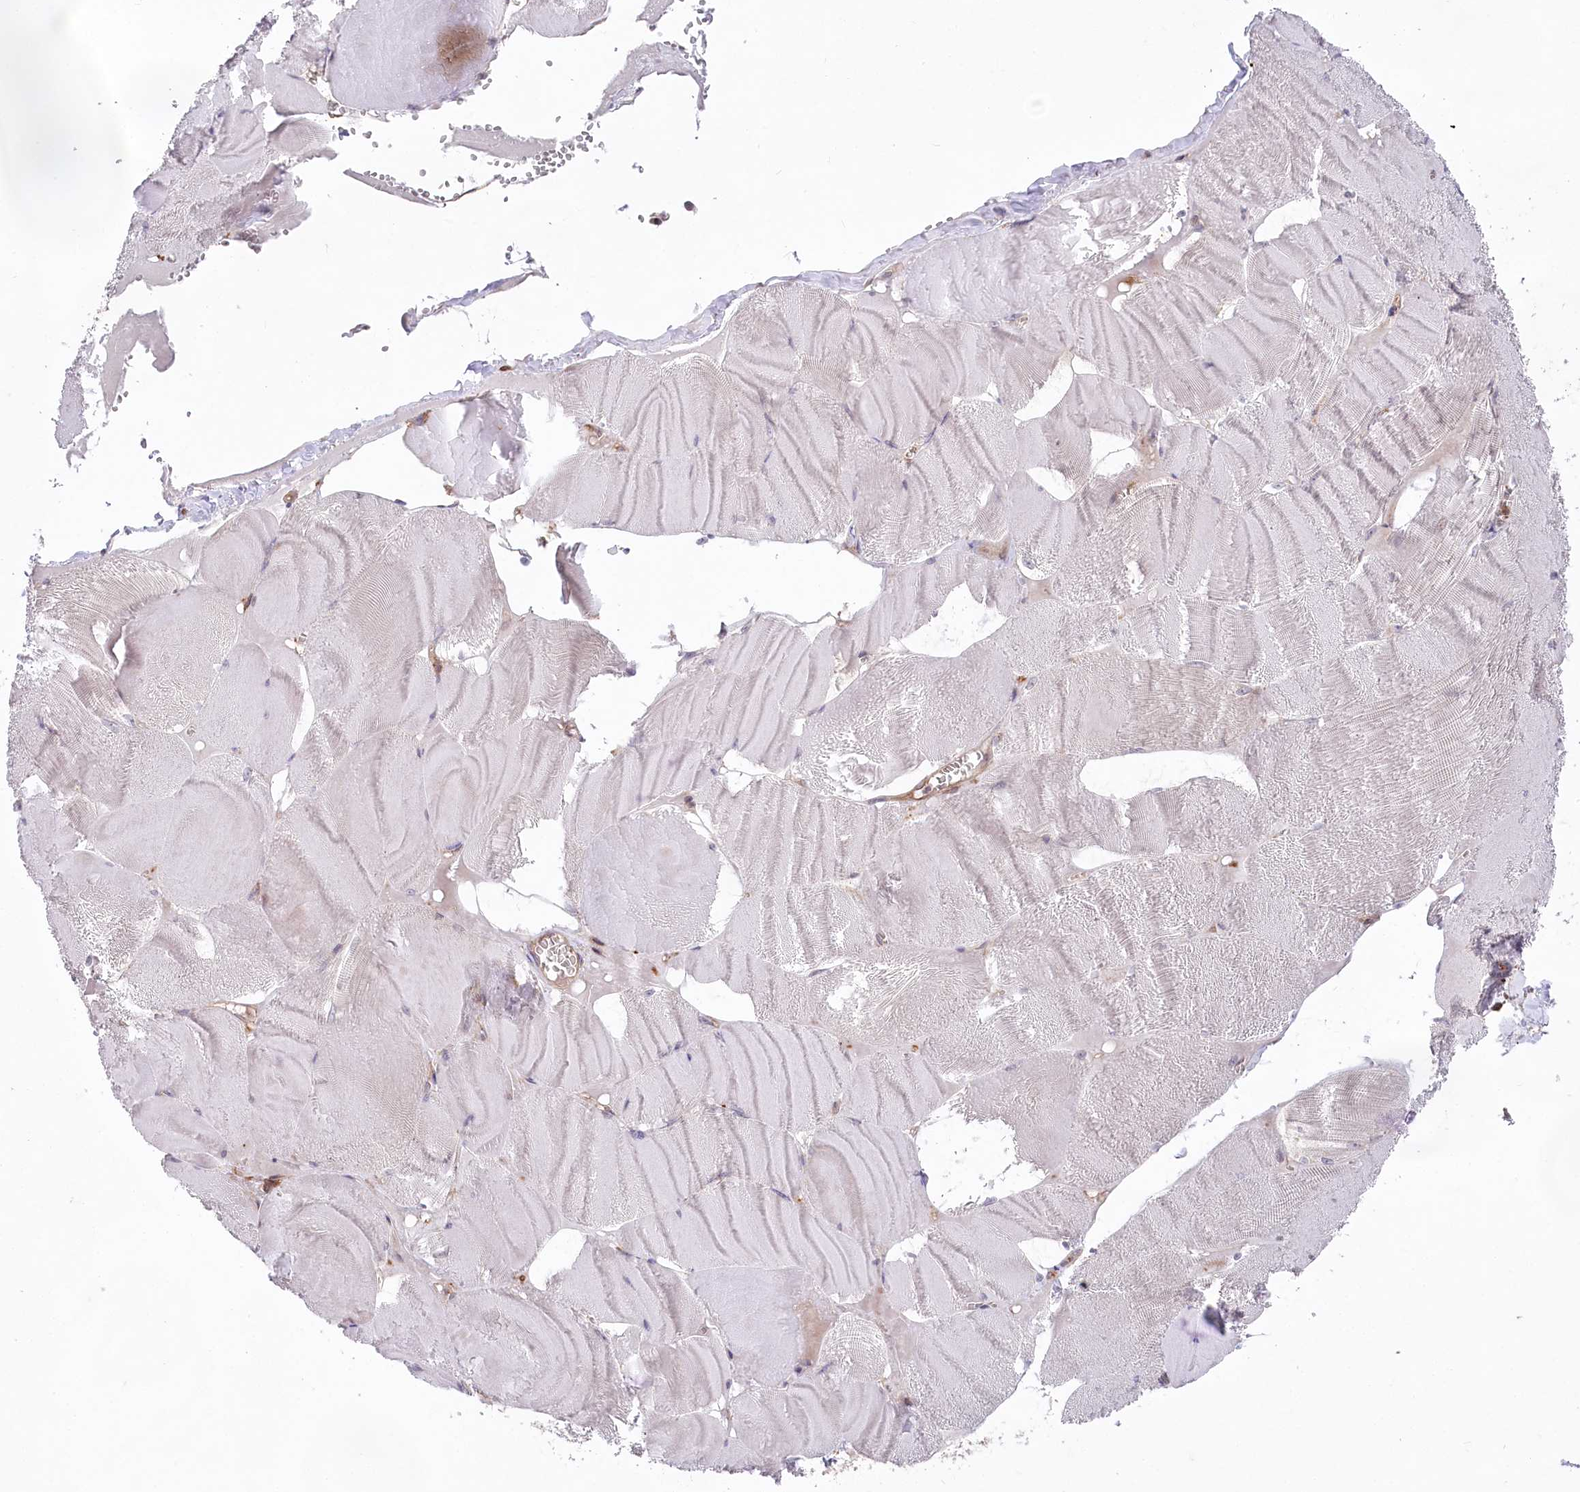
{"staining": {"intensity": "negative", "quantity": "none", "location": "none"}, "tissue": "skeletal muscle", "cell_type": "Myocytes", "image_type": "normal", "snomed": [{"axis": "morphology", "description": "Normal tissue, NOS"}, {"axis": "morphology", "description": "Basal cell carcinoma"}, {"axis": "topography", "description": "Skeletal muscle"}], "caption": "High magnification brightfield microscopy of unremarkable skeletal muscle stained with DAB (brown) and counterstained with hematoxylin (blue): myocytes show no significant positivity. (DAB immunohistochemistry (IHC), high magnification).", "gene": "PPP1R21", "patient": {"sex": "female", "age": 64}}